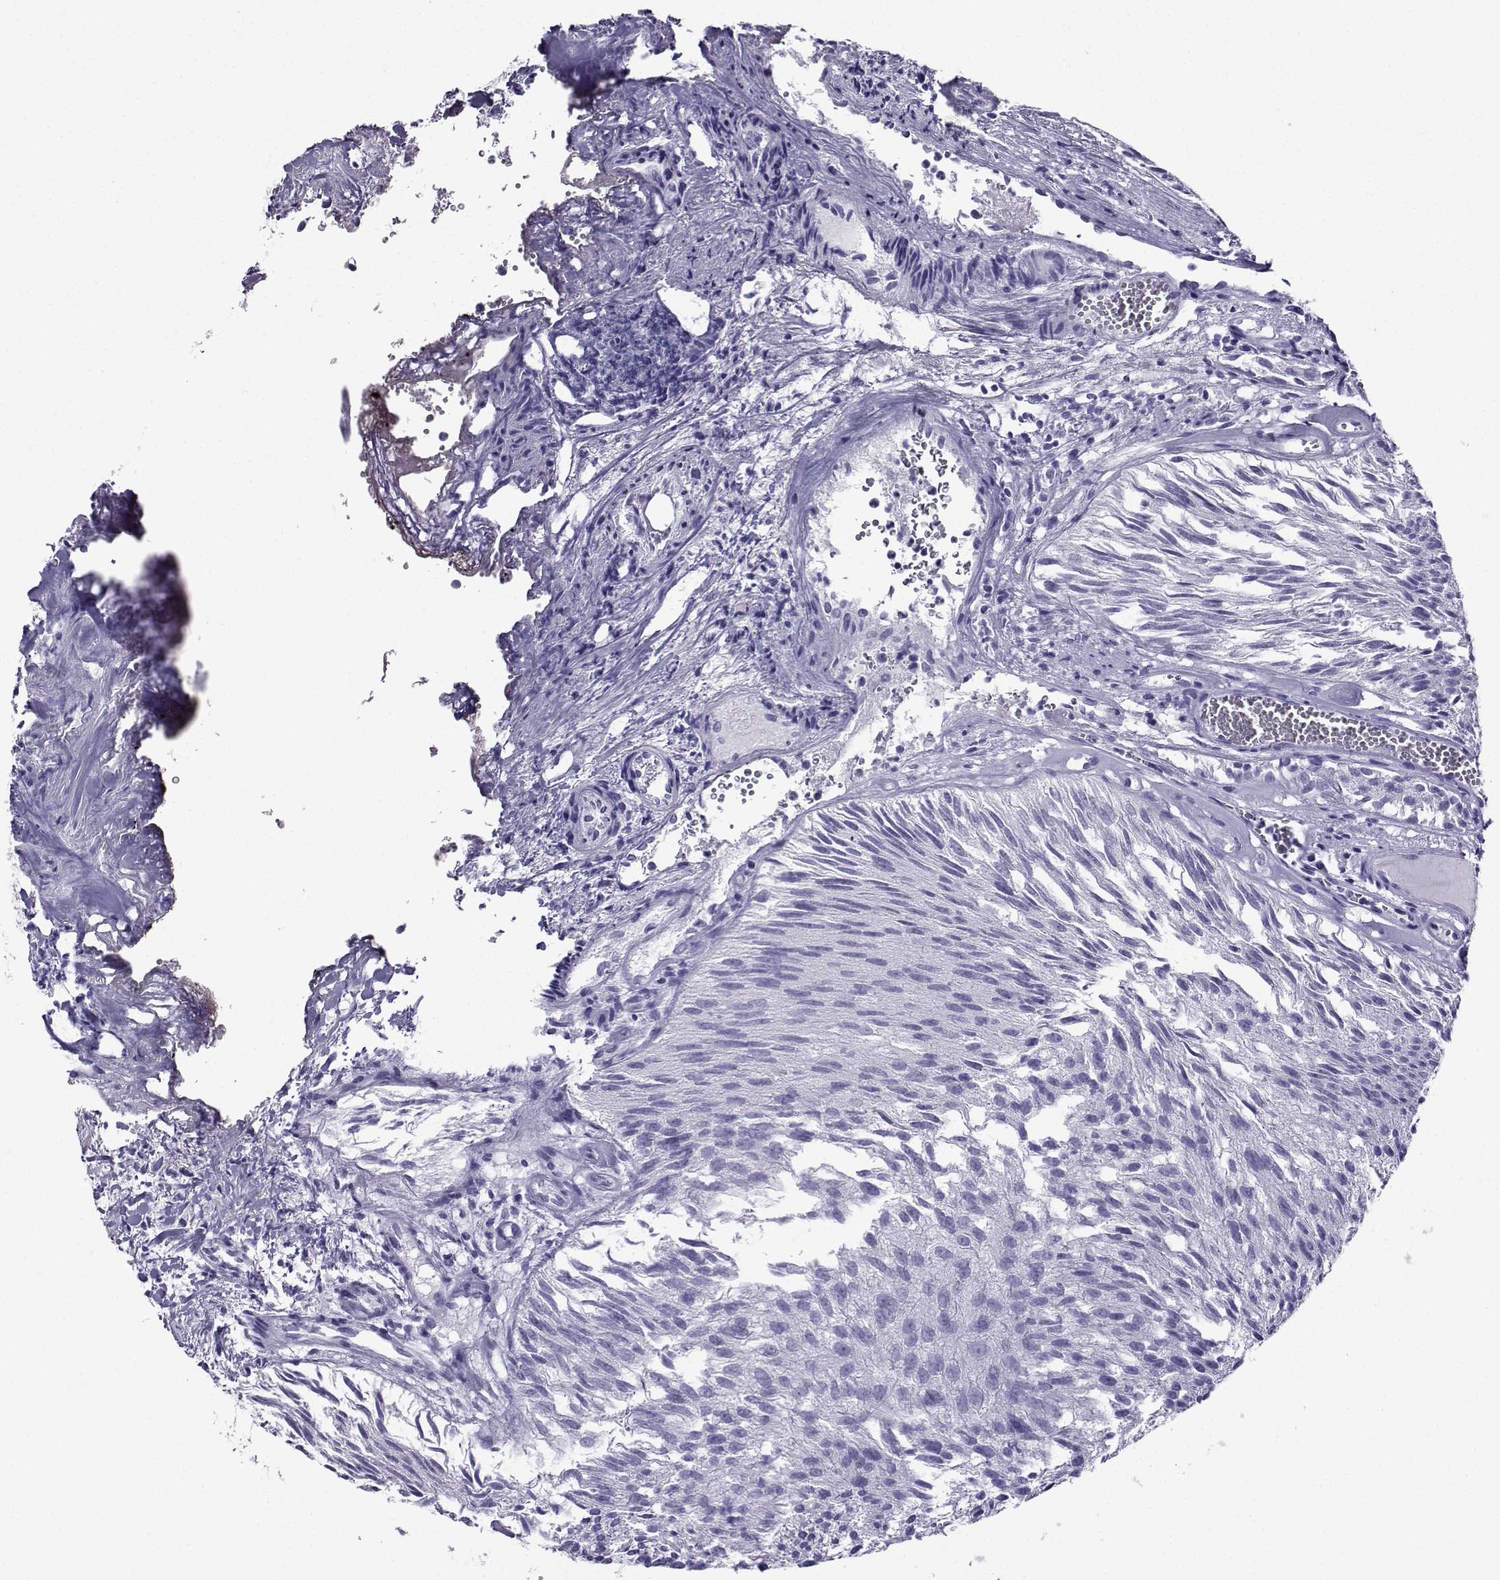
{"staining": {"intensity": "negative", "quantity": "none", "location": "none"}, "tissue": "urothelial cancer", "cell_type": "Tumor cells", "image_type": "cancer", "snomed": [{"axis": "morphology", "description": "Urothelial carcinoma, Low grade"}, {"axis": "topography", "description": "Urinary bladder"}], "caption": "High magnification brightfield microscopy of urothelial cancer stained with DAB (3,3'-diaminobenzidine) (brown) and counterstained with hematoxylin (blue): tumor cells show no significant expression.", "gene": "CRYBB1", "patient": {"sex": "female", "age": 87}}